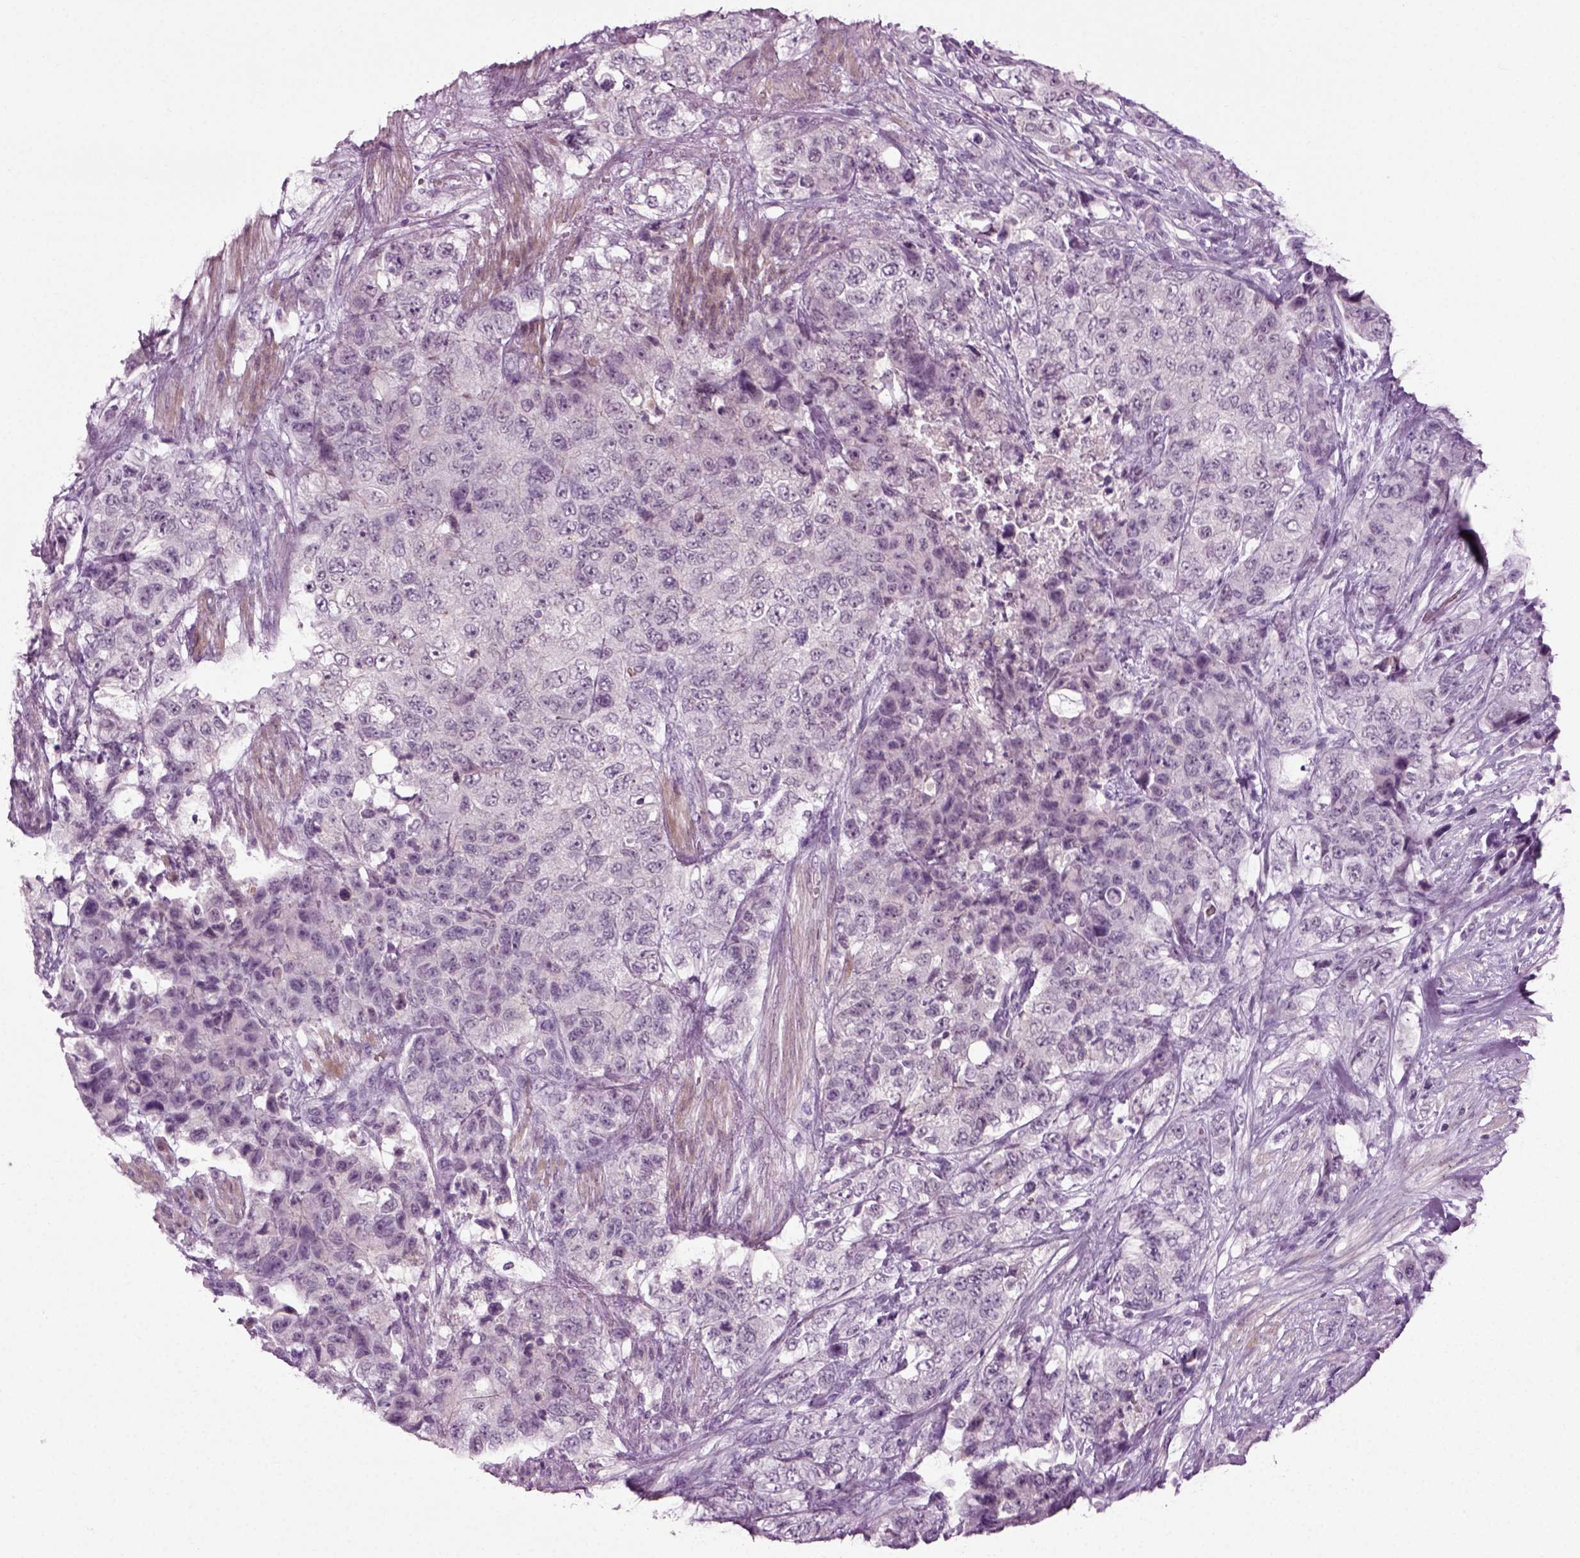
{"staining": {"intensity": "negative", "quantity": "none", "location": "none"}, "tissue": "urothelial cancer", "cell_type": "Tumor cells", "image_type": "cancer", "snomed": [{"axis": "morphology", "description": "Urothelial carcinoma, High grade"}, {"axis": "topography", "description": "Urinary bladder"}], "caption": "Immunohistochemical staining of human high-grade urothelial carcinoma demonstrates no significant staining in tumor cells.", "gene": "ZC2HC1C", "patient": {"sex": "female", "age": 78}}